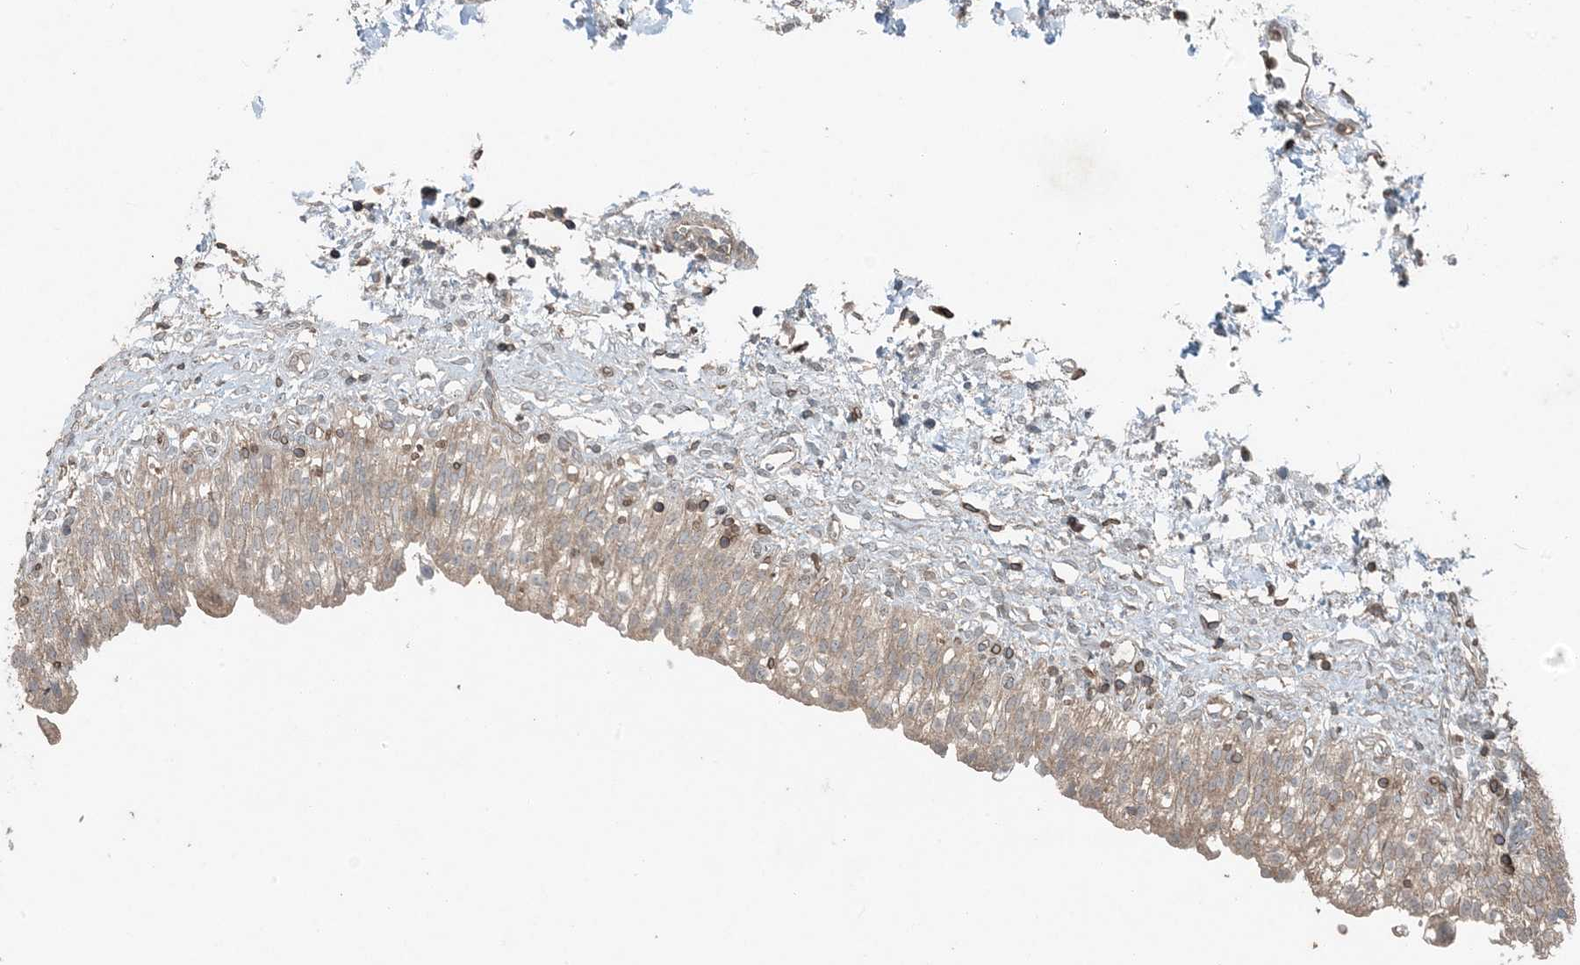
{"staining": {"intensity": "moderate", "quantity": ">75%", "location": "cytoplasmic/membranous"}, "tissue": "urinary bladder", "cell_type": "Urothelial cells", "image_type": "normal", "snomed": [{"axis": "morphology", "description": "Normal tissue, NOS"}, {"axis": "topography", "description": "Urinary bladder"}], "caption": "Urinary bladder stained with DAB (3,3'-diaminobenzidine) immunohistochemistry (IHC) demonstrates medium levels of moderate cytoplasmic/membranous expression in about >75% of urothelial cells. Ihc stains the protein in brown and the nuclei are stained blue.", "gene": "ZFAND2B", "patient": {"sex": "male", "age": 55}}